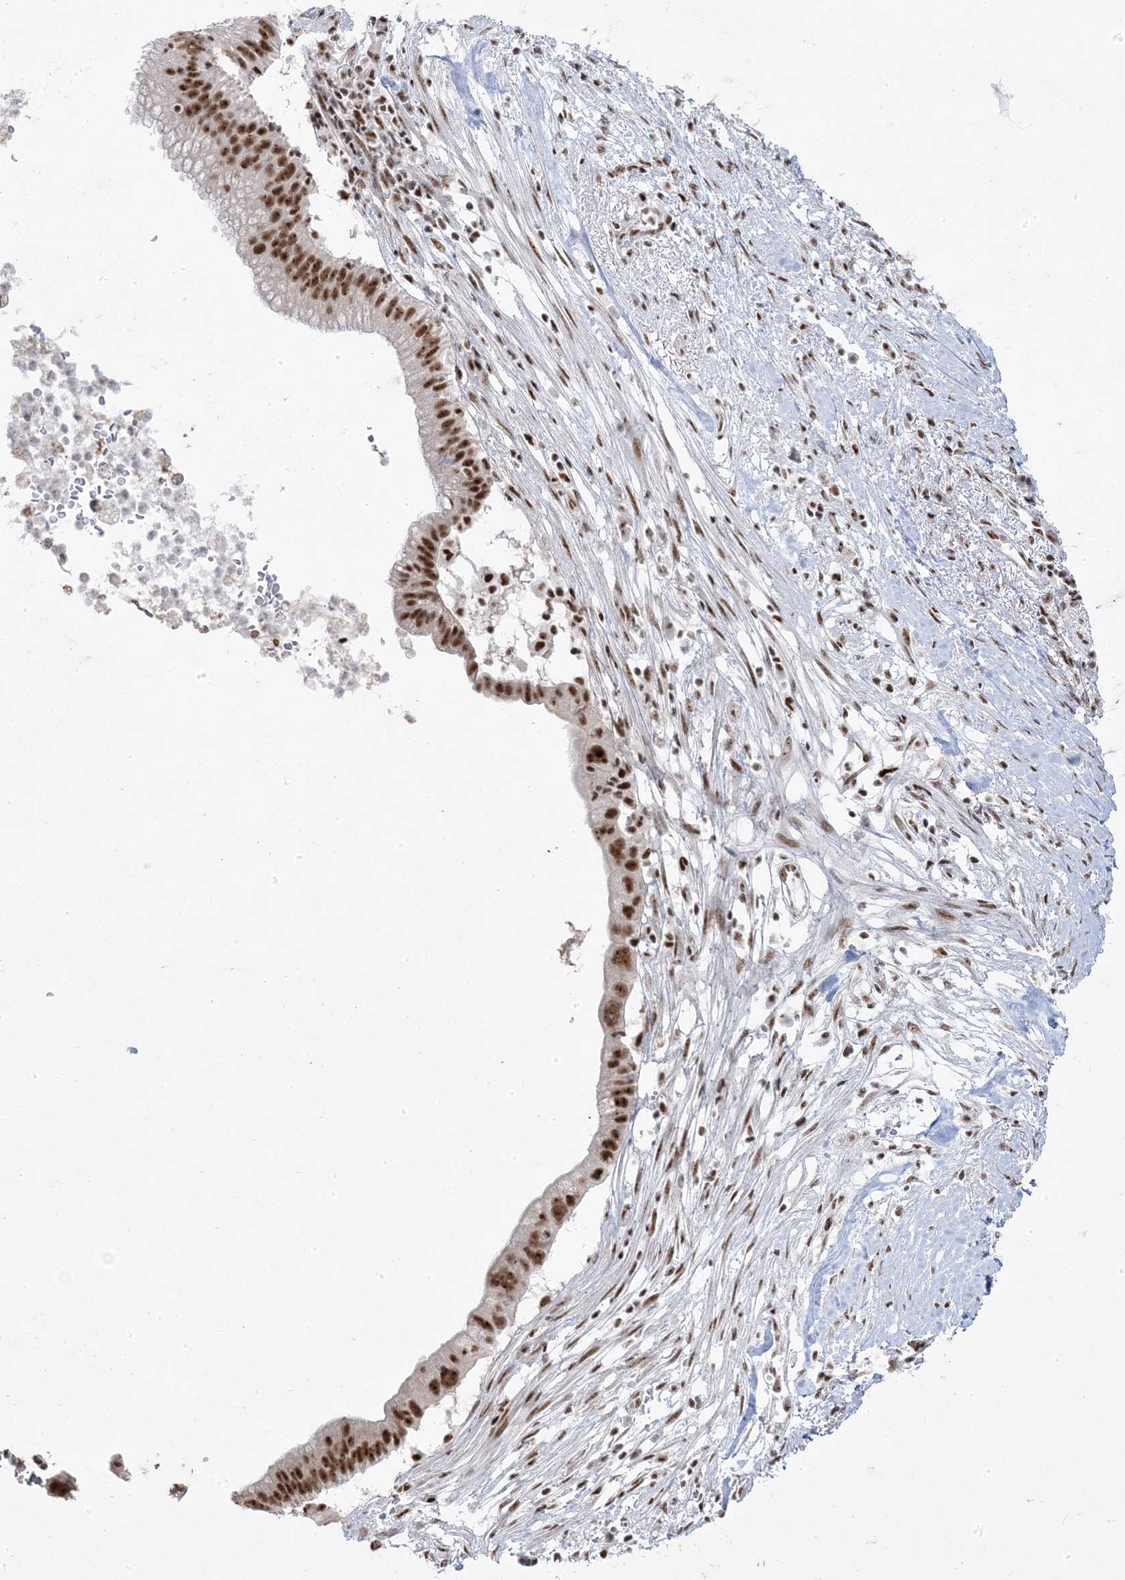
{"staining": {"intensity": "strong", "quantity": ">75%", "location": "nuclear"}, "tissue": "pancreatic cancer", "cell_type": "Tumor cells", "image_type": "cancer", "snomed": [{"axis": "morphology", "description": "Adenocarcinoma, NOS"}, {"axis": "topography", "description": "Pancreas"}], "caption": "Immunohistochemical staining of human pancreatic cancer (adenocarcinoma) displays strong nuclear protein expression in about >75% of tumor cells.", "gene": "MTREX", "patient": {"sex": "male", "age": 68}}